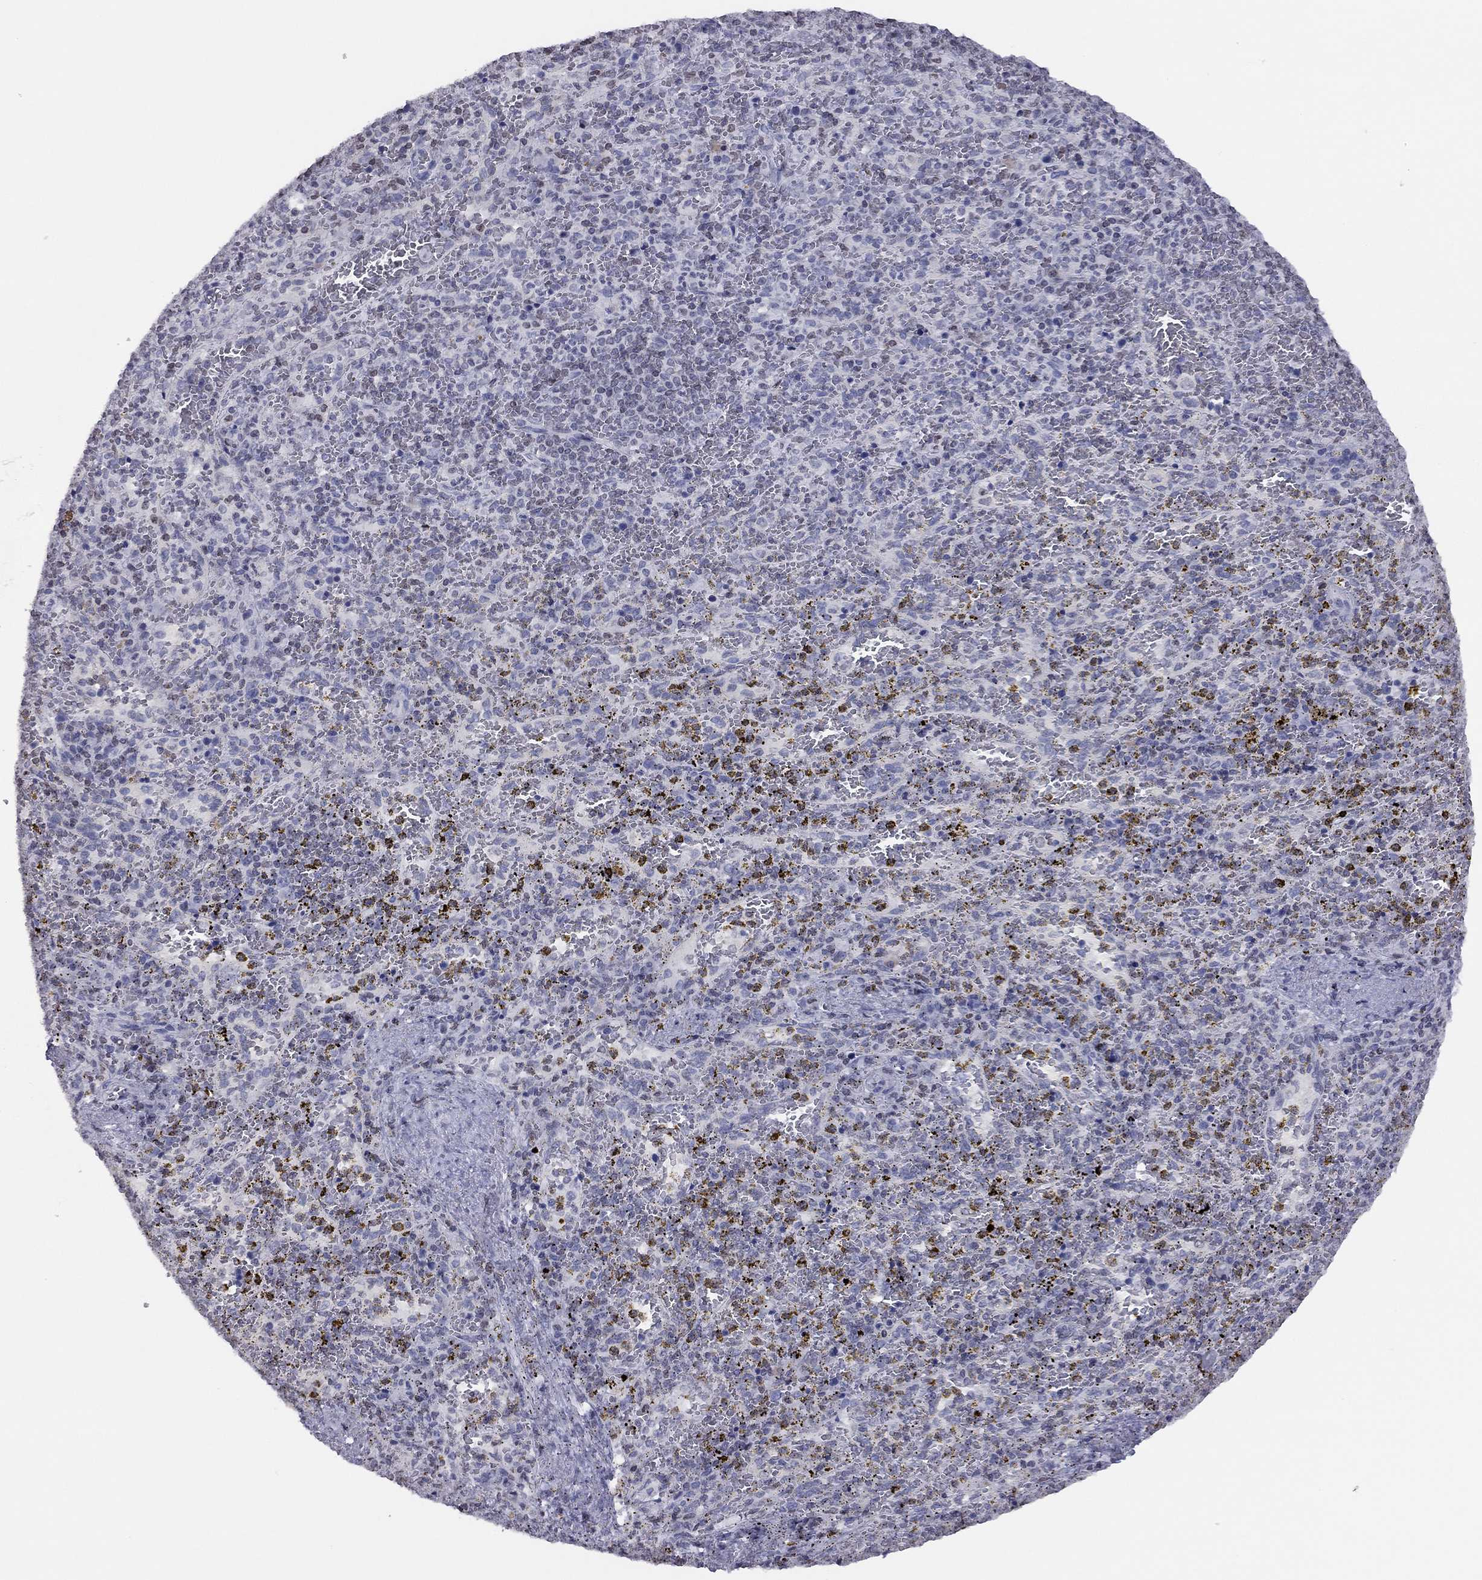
{"staining": {"intensity": "negative", "quantity": "none", "location": "none"}, "tissue": "spleen", "cell_type": "Cells in red pulp", "image_type": "normal", "snomed": [{"axis": "morphology", "description": "Normal tissue, NOS"}, {"axis": "topography", "description": "Spleen"}], "caption": "The histopathology image displays no staining of cells in red pulp in unremarkable spleen.", "gene": "ESPL1", "patient": {"sex": "female", "age": 50}}